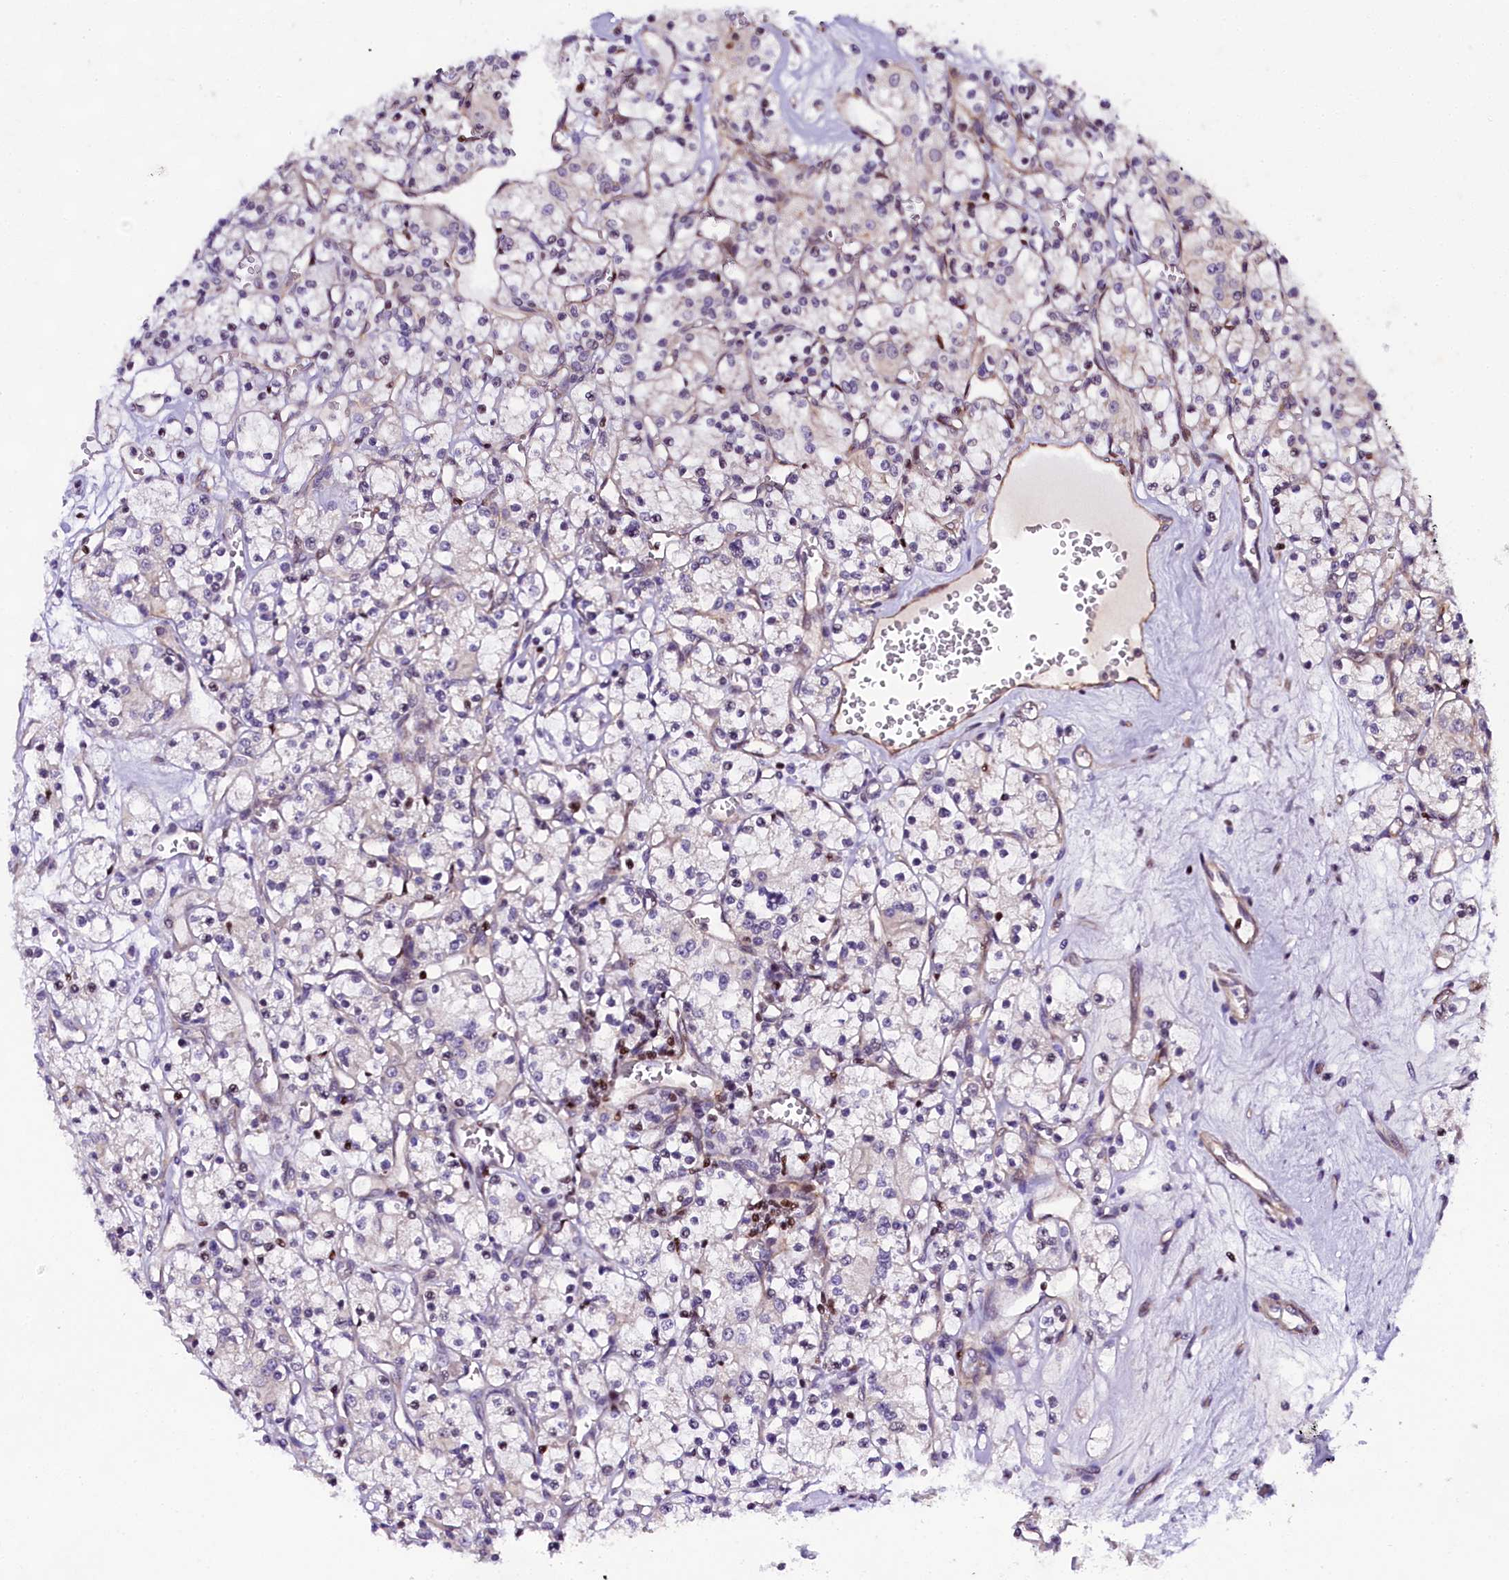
{"staining": {"intensity": "negative", "quantity": "none", "location": "none"}, "tissue": "renal cancer", "cell_type": "Tumor cells", "image_type": "cancer", "snomed": [{"axis": "morphology", "description": "Adenocarcinoma, NOS"}, {"axis": "topography", "description": "Kidney"}], "caption": "Renal adenocarcinoma was stained to show a protein in brown. There is no significant positivity in tumor cells.", "gene": "SP4", "patient": {"sex": "female", "age": 59}}